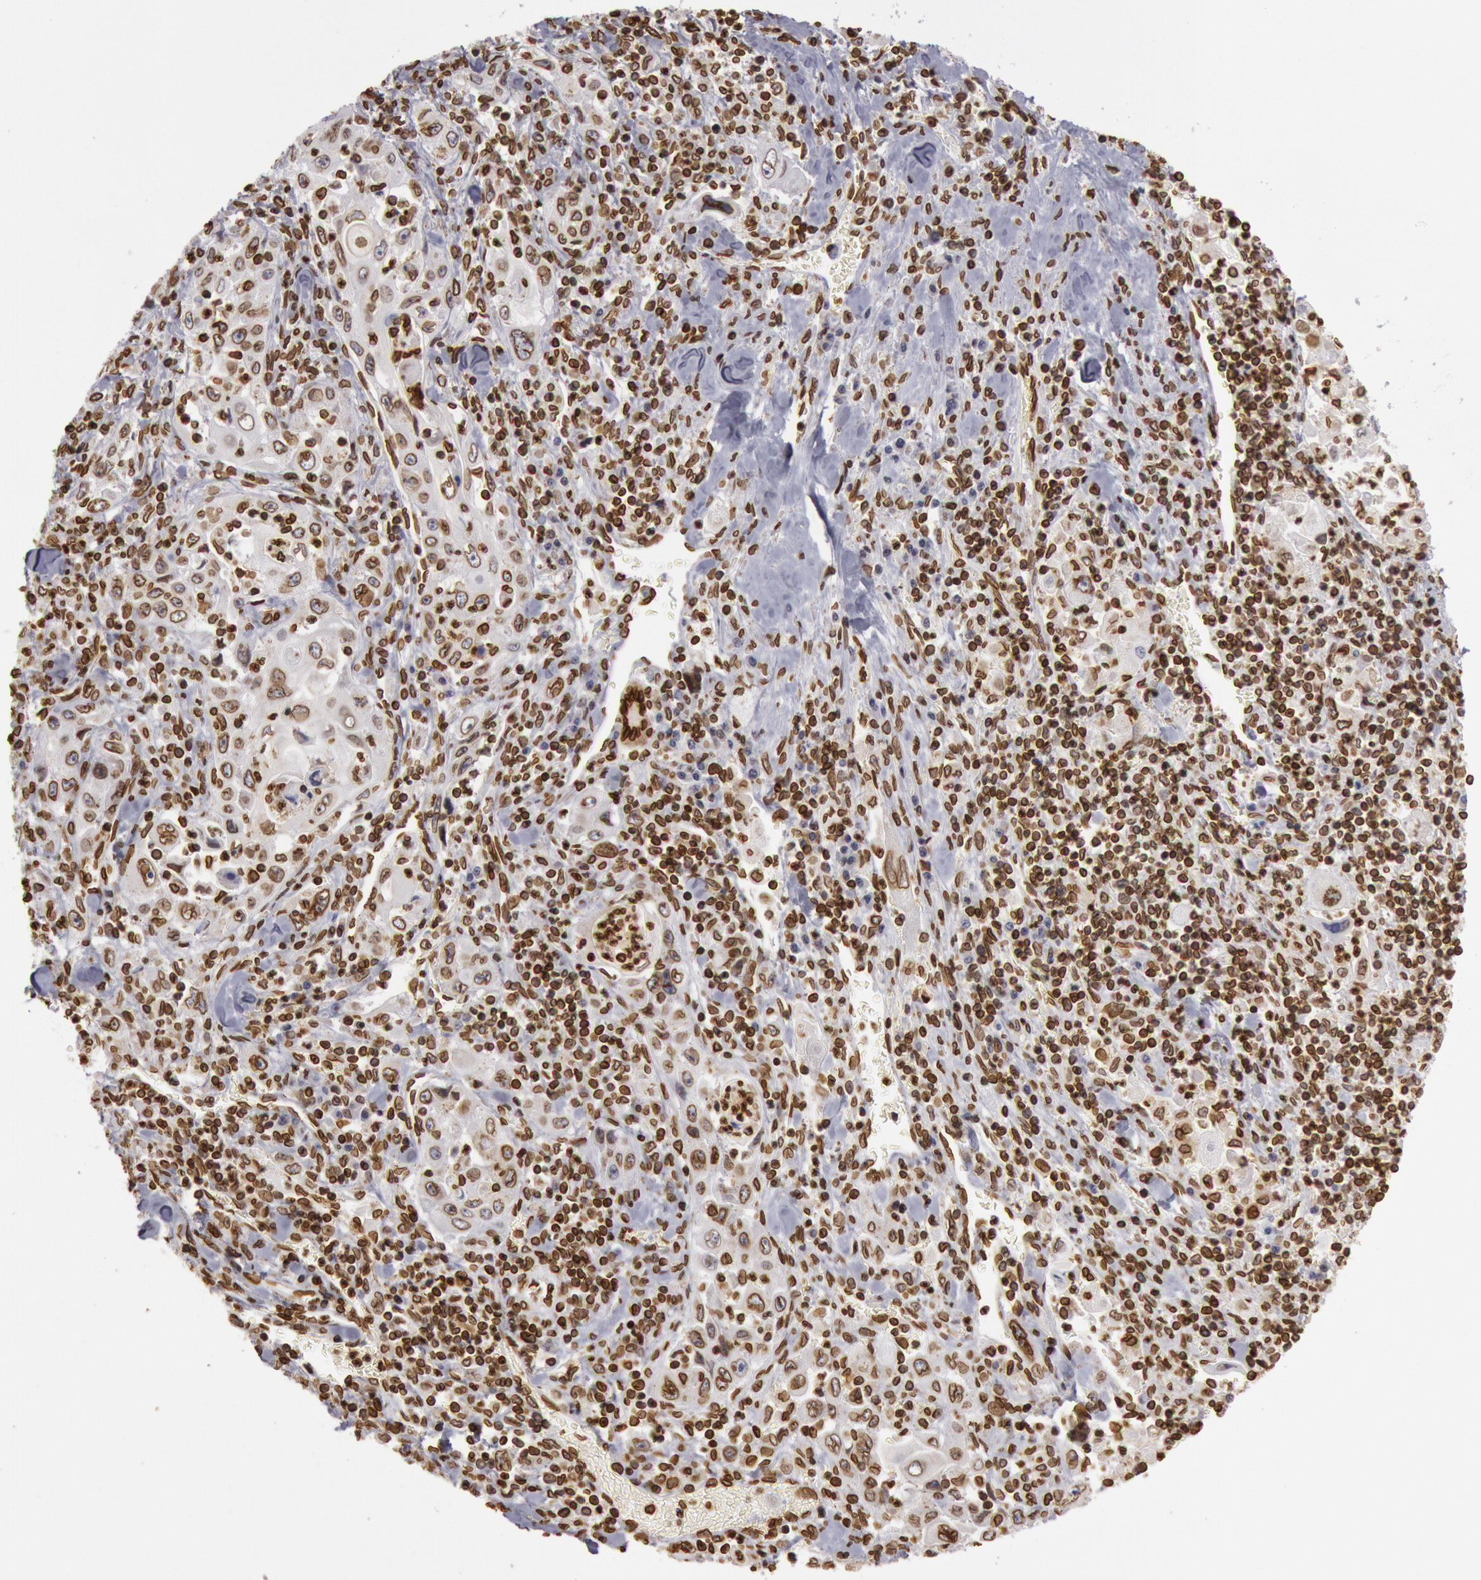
{"staining": {"intensity": "moderate", "quantity": ">75%", "location": "cytoplasmic/membranous,nuclear"}, "tissue": "pancreatic cancer", "cell_type": "Tumor cells", "image_type": "cancer", "snomed": [{"axis": "morphology", "description": "Adenocarcinoma, NOS"}, {"axis": "topography", "description": "Pancreas"}], "caption": "Immunohistochemical staining of pancreatic cancer demonstrates moderate cytoplasmic/membranous and nuclear protein expression in about >75% of tumor cells.", "gene": "SUN2", "patient": {"sex": "male", "age": 70}}